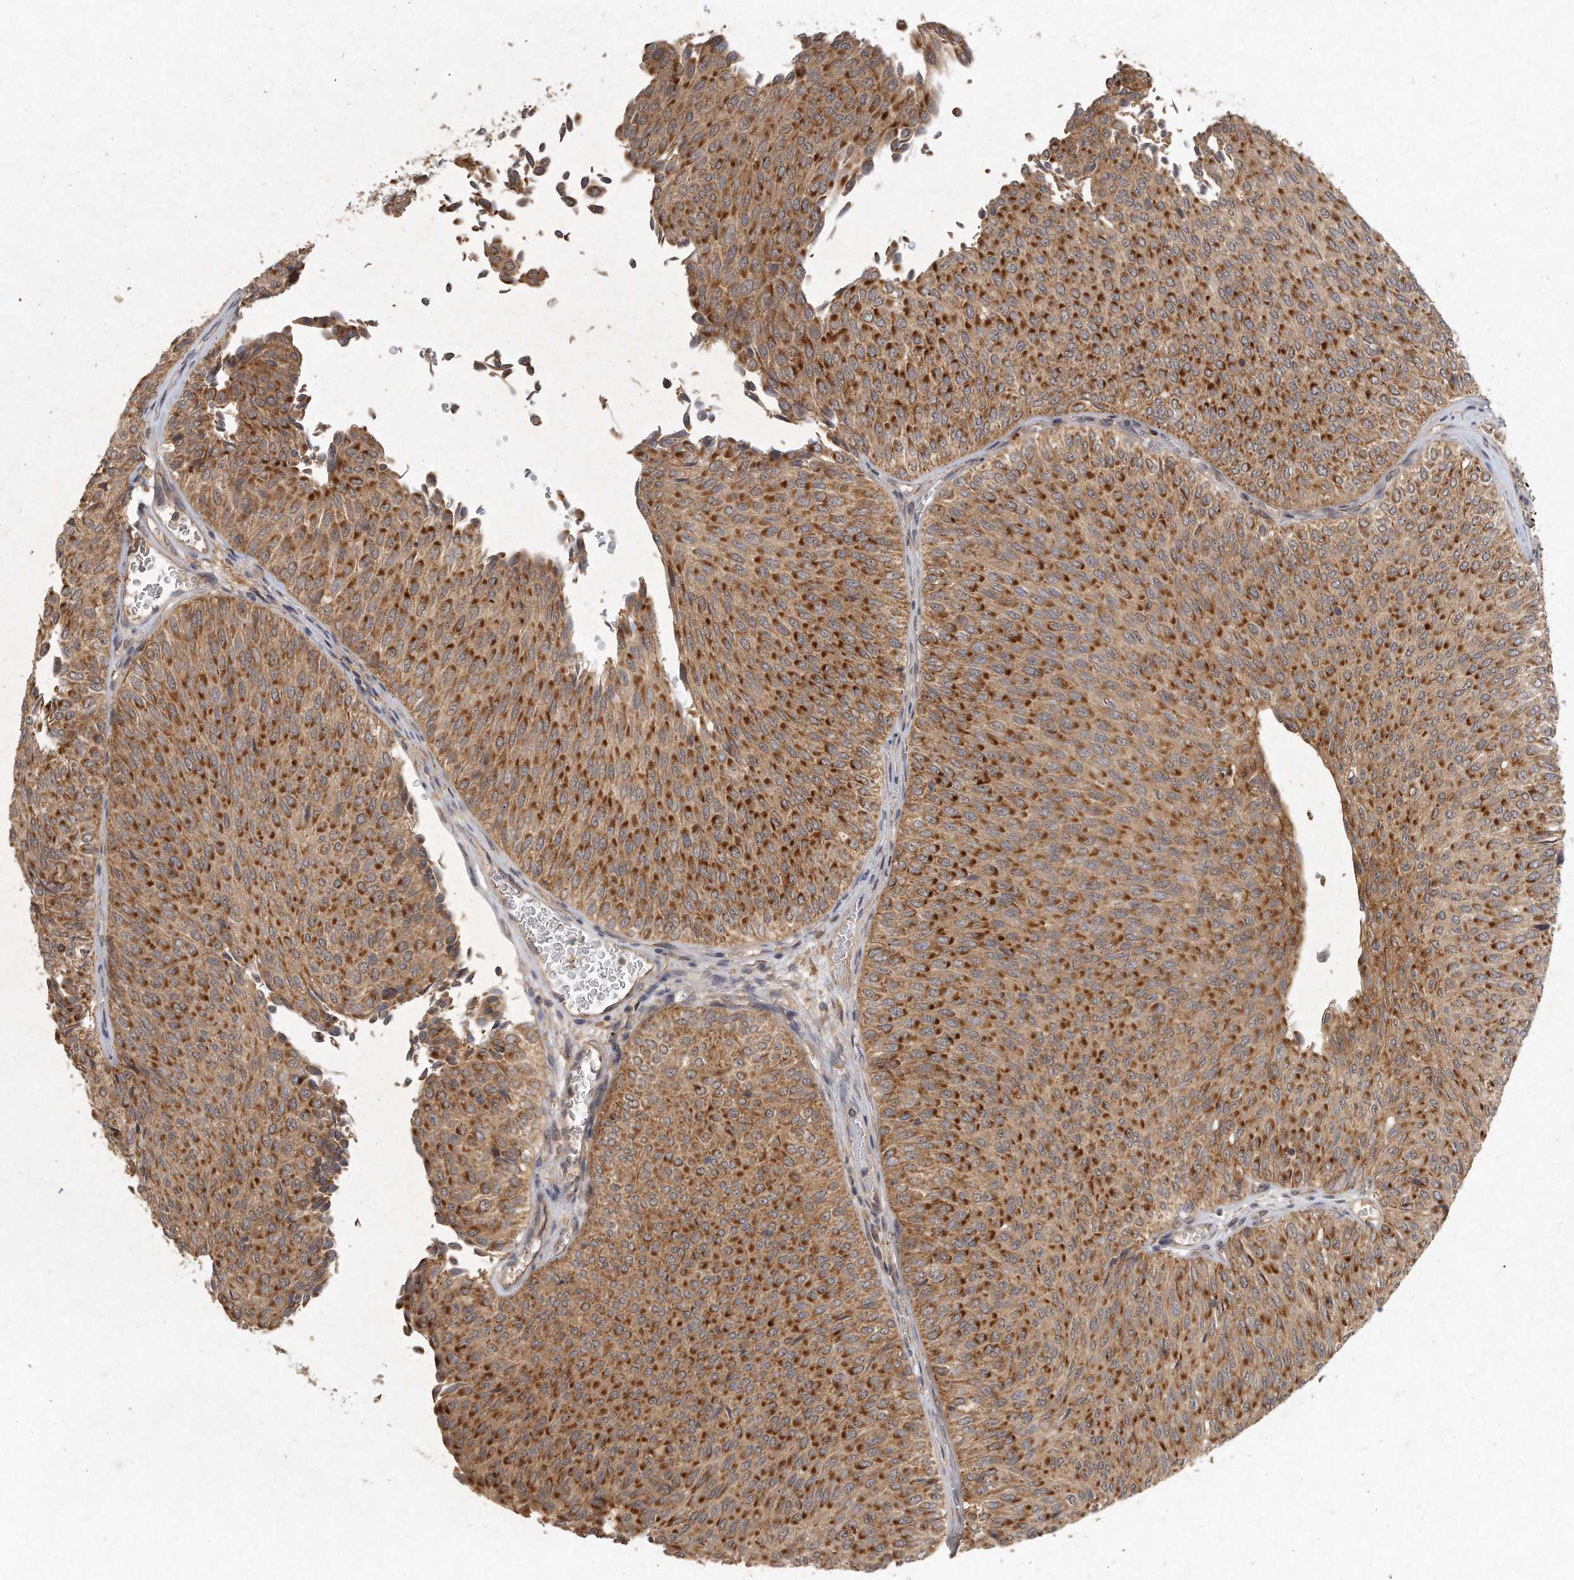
{"staining": {"intensity": "strong", "quantity": ">75%", "location": "cytoplasmic/membranous"}, "tissue": "urothelial cancer", "cell_type": "Tumor cells", "image_type": "cancer", "snomed": [{"axis": "morphology", "description": "Urothelial carcinoma, Low grade"}, {"axis": "topography", "description": "Urinary bladder"}], "caption": "Human low-grade urothelial carcinoma stained with a protein marker exhibits strong staining in tumor cells.", "gene": "LGALS8", "patient": {"sex": "male", "age": 78}}